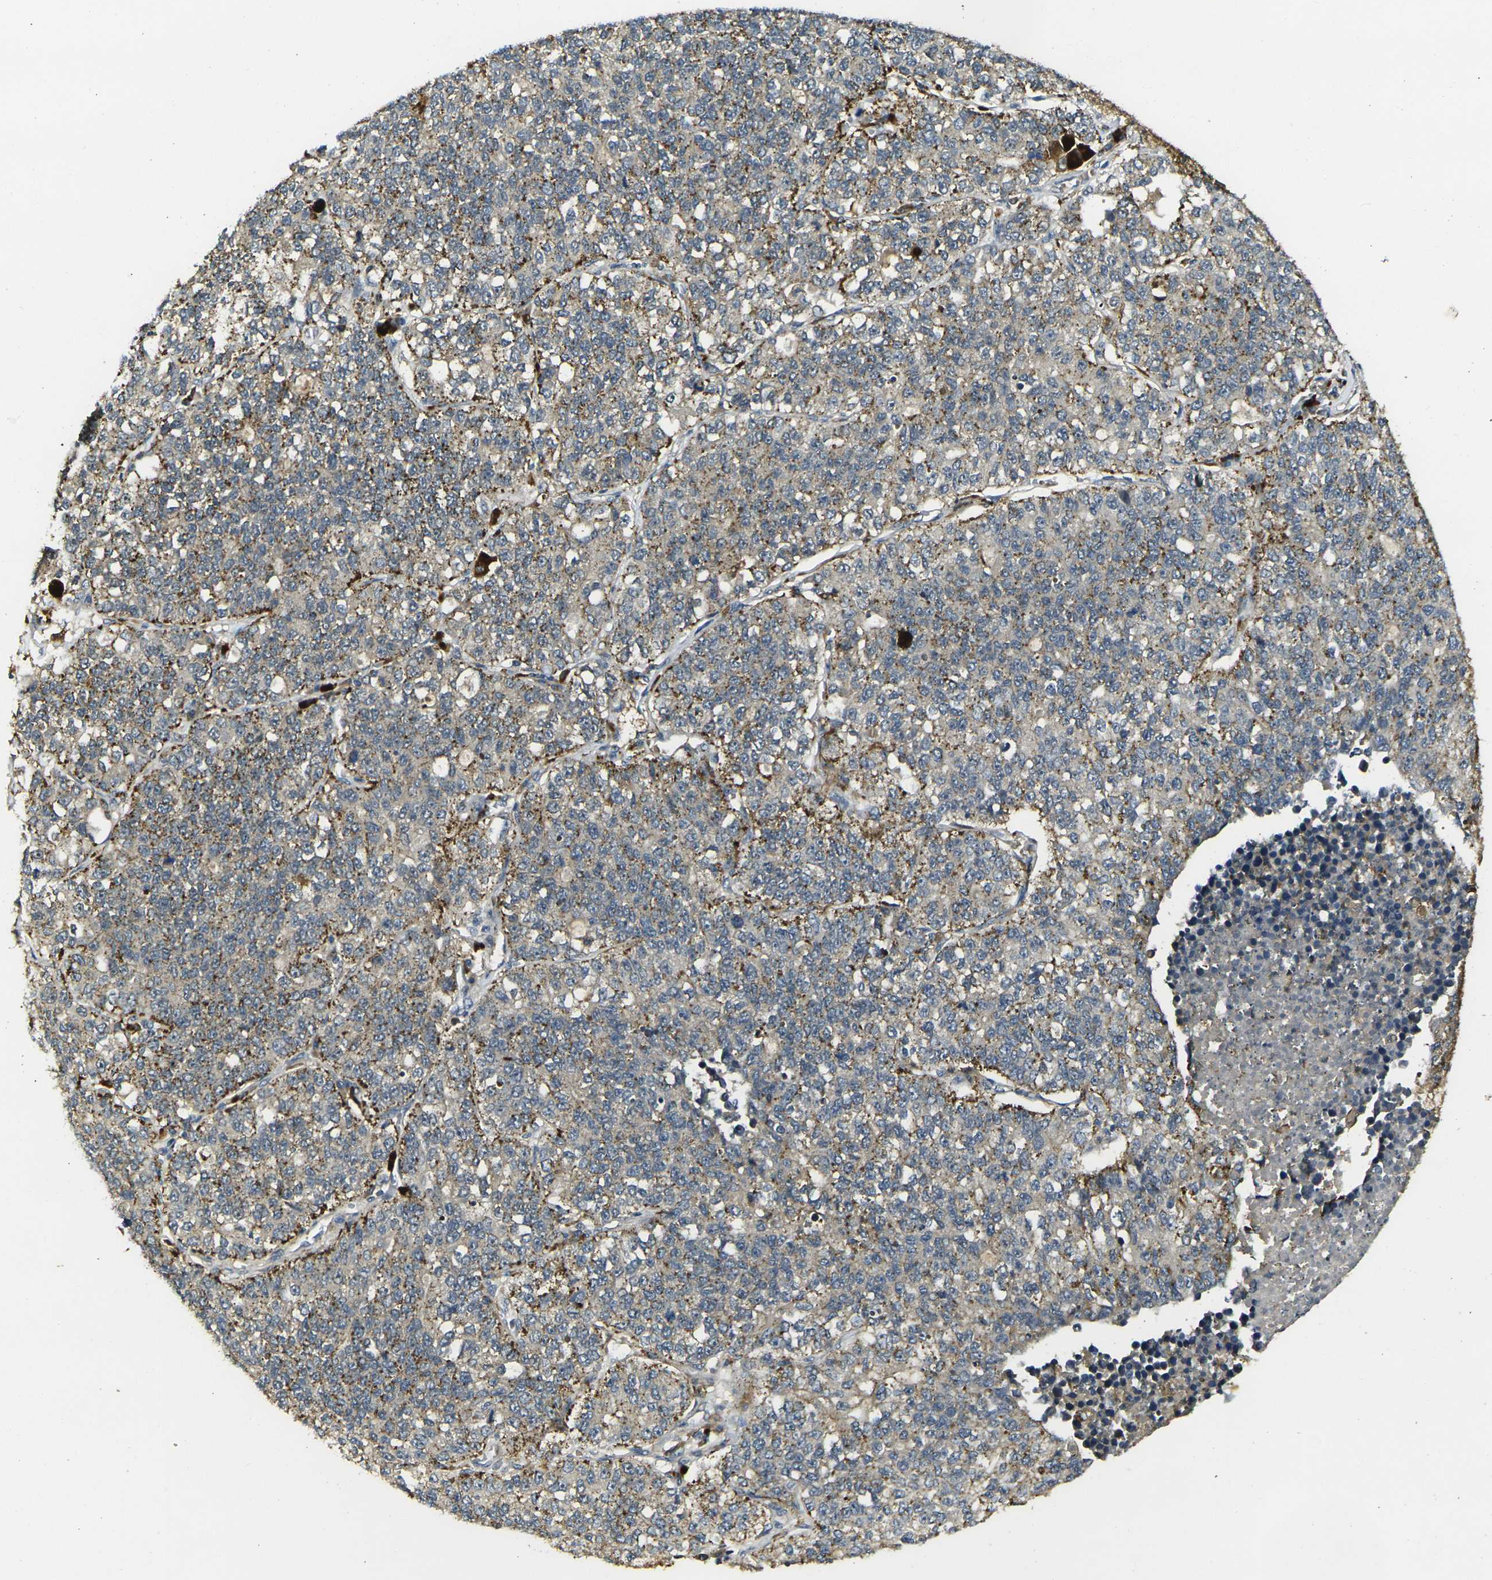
{"staining": {"intensity": "weak", "quantity": ">75%", "location": "cytoplasmic/membranous"}, "tissue": "lung cancer", "cell_type": "Tumor cells", "image_type": "cancer", "snomed": [{"axis": "morphology", "description": "Adenocarcinoma, NOS"}, {"axis": "topography", "description": "Lung"}], "caption": "Protein staining exhibits weak cytoplasmic/membranous expression in about >75% of tumor cells in lung cancer. (Brightfield microscopy of DAB IHC at high magnification).", "gene": "PIGL", "patient": {"sex": "male", "age": 49}}